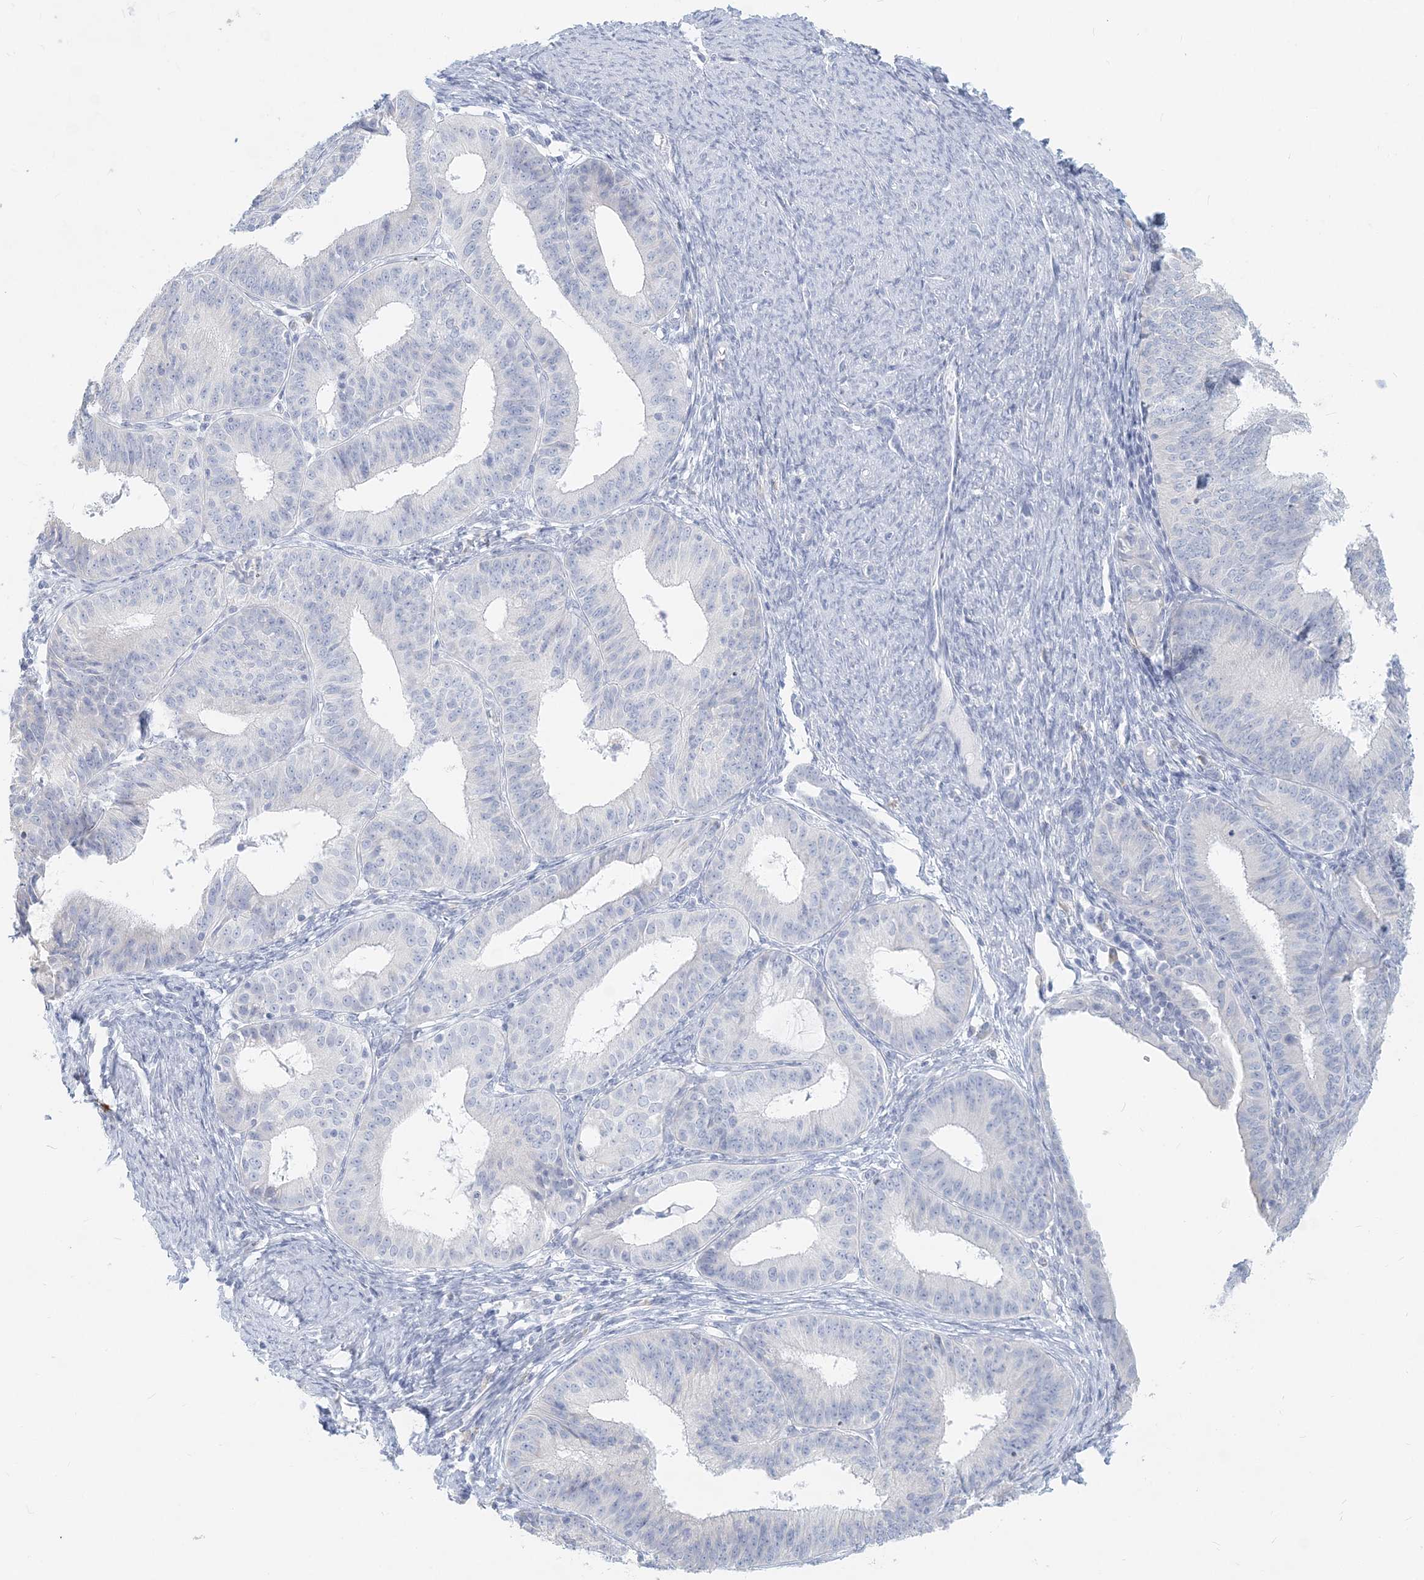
{"staining": {"intensity": "negative", "quantity": "none", "location": "none"}, "tissue": "endometrial cancer", "cell_type": "Tumor cells", "image_type": "cancer", "snomed": [{"axis": "morphology", "description": "Adenocarcinoma, NOS"}, {"axis": "topography", "description": "Endometrium"}], "caption": "The immunohistochemistry photomicrograph has no significant staining in tumor cells of adenocarcinoma (endometrial) tissue. The staining was performed using DAB to visualize the protein expression in brown, while the nuclei were stained in blue with hematoxylin (Magnification: 20x).", "gene": "CSN1S1", "patient": {"sex": "female", "age": 51}}